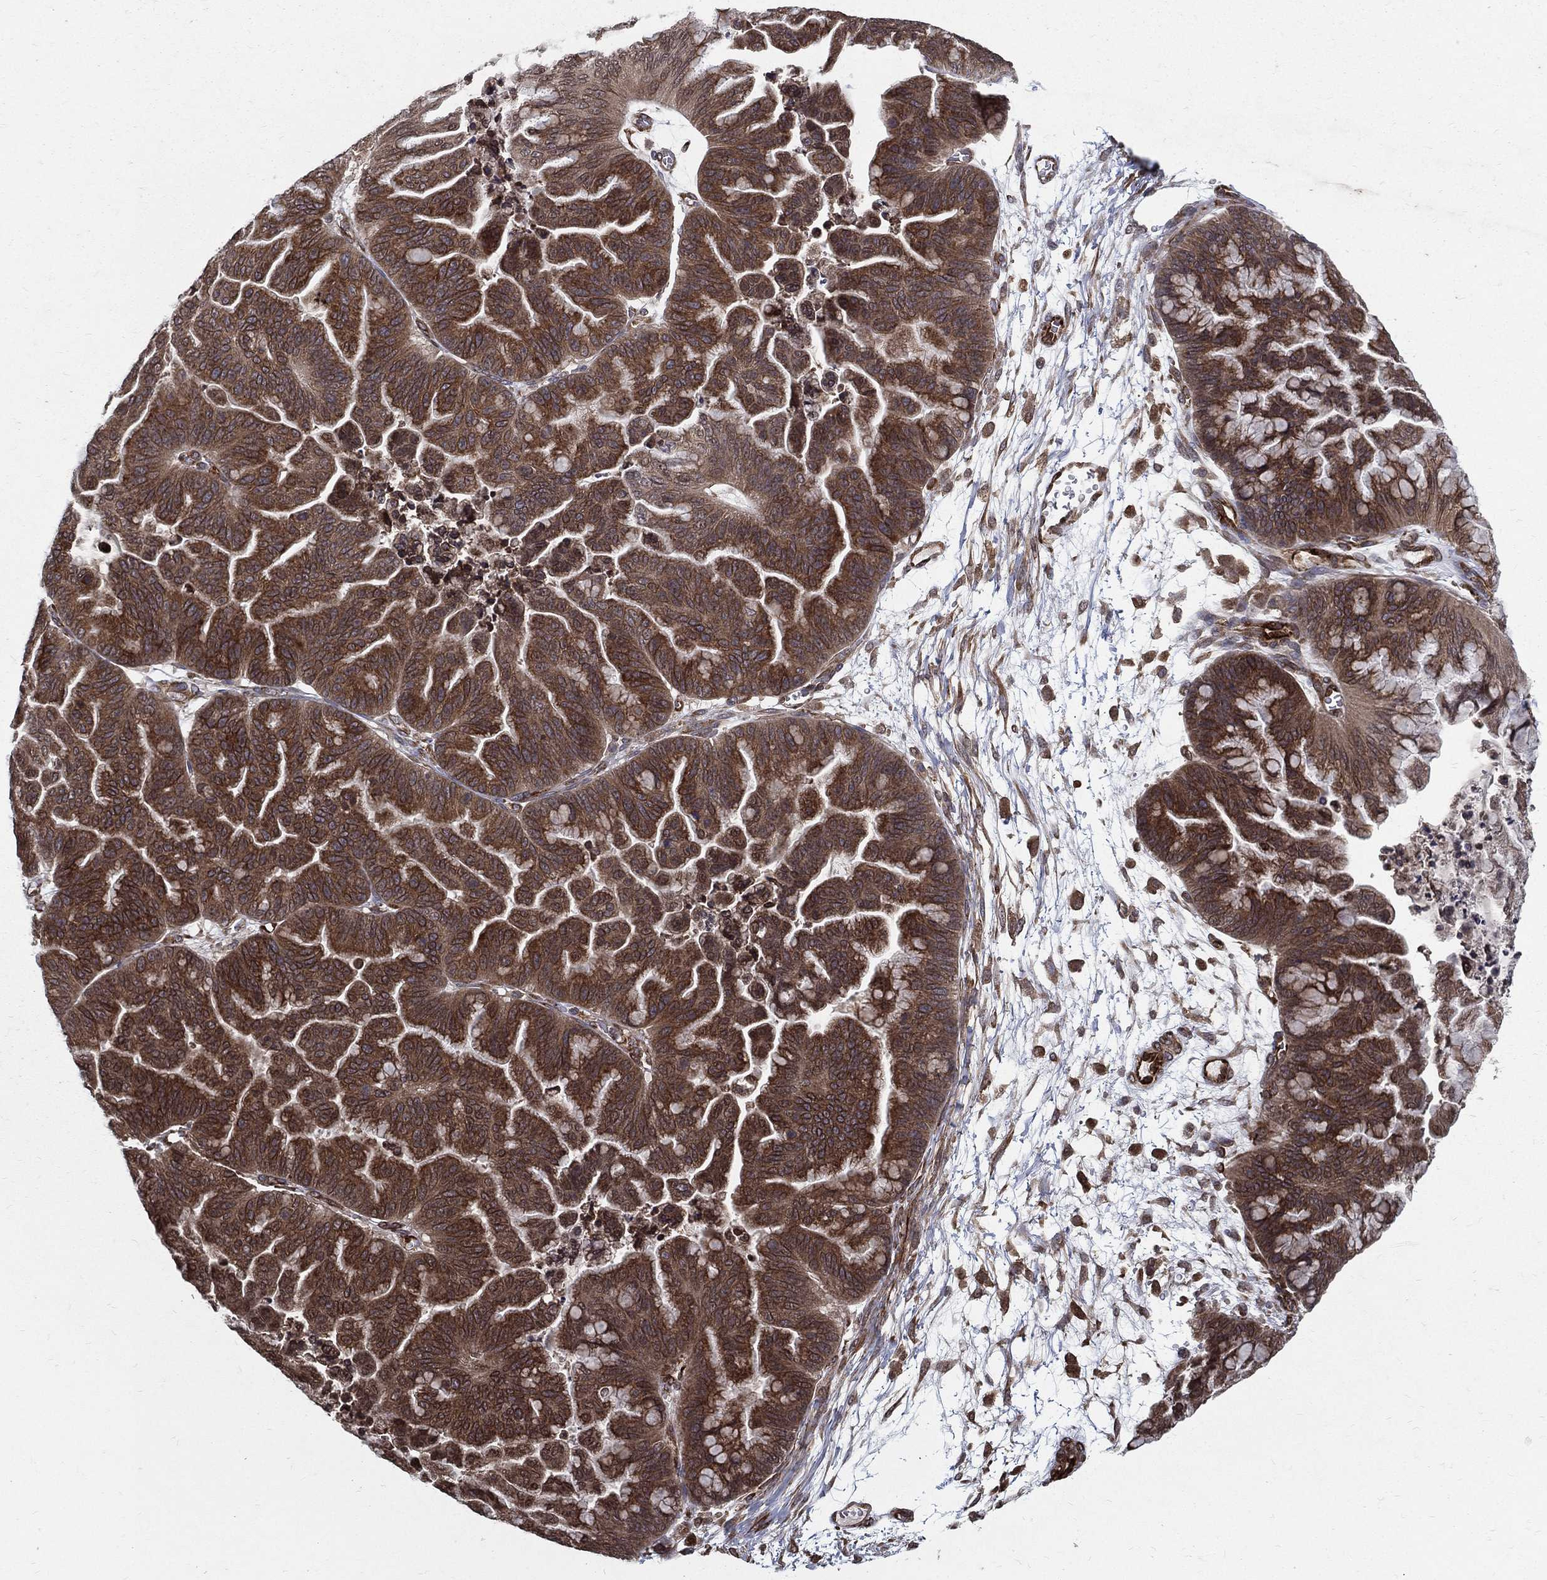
{"staining": {"intensity": "moderate", "quantity": ">75%", "location": "cytoplasmic/membranous"}, "tissue": "ovarian cancer", "cell_type": "Tumor cells", "image_type": "cancer", "snomed": [{"axis": "morphology", "description": "Cystadenocarcinoma, mucinous, NOS"}, {"axis": "topography", "description": "Ovary"}], "caption": "Immunohistochemistry (DAB (3,3'-diaminobenzidine)) staining of human ovarian cancer demonstrates moderate cytoplasmic/membranous protein expression in approximately >75% of tumor cells.", "gene": "CERS2", "patient": {"sex": "female", "age": 67}}